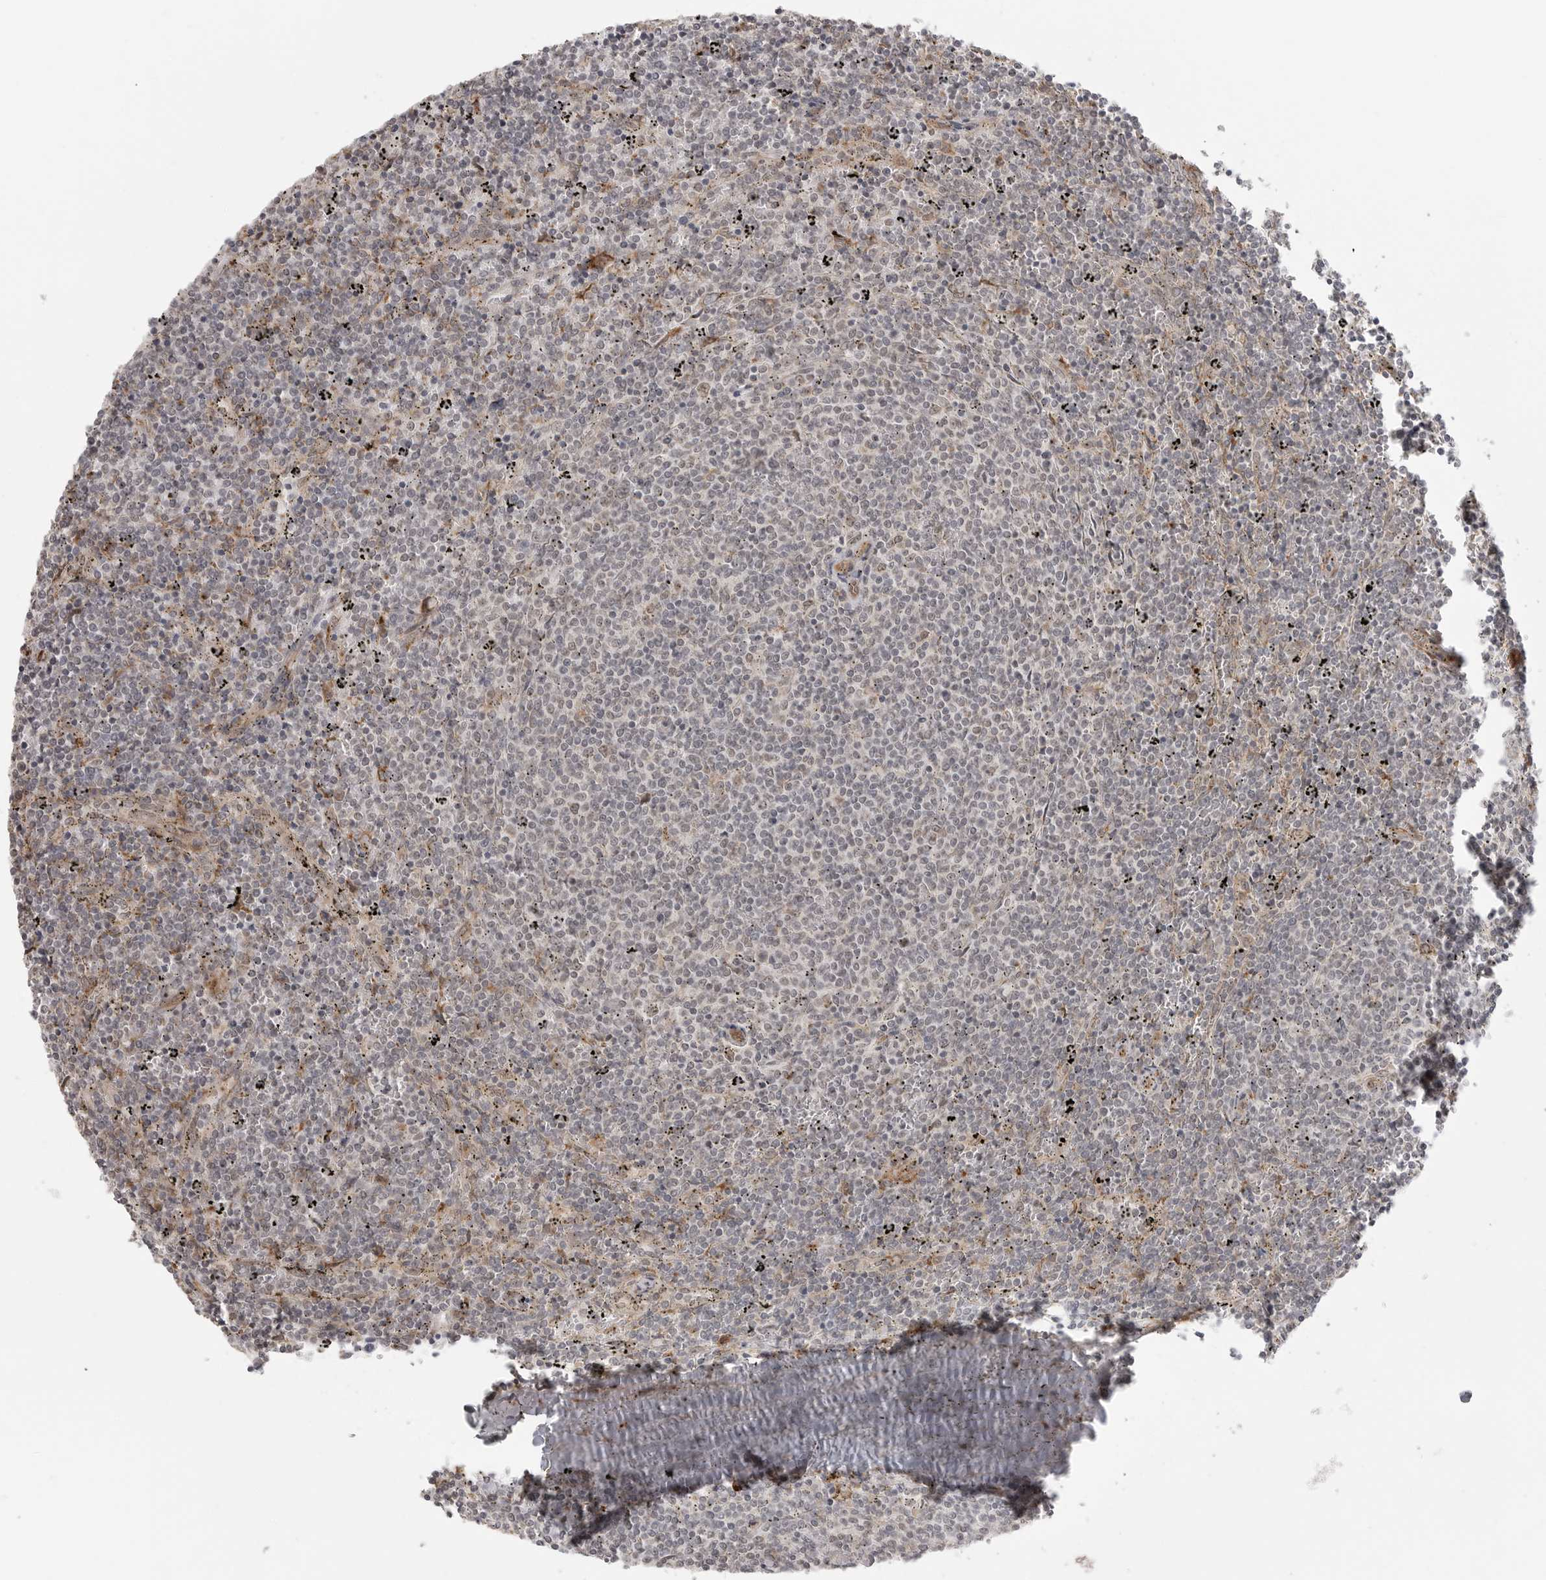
{"staining": {"intensity": "negative", "quantity": "none", "location": "none"}, "tissue": "lymphoma", "cell_type": "Tumor cells", "image_type": "cancer", "snomed": [{"axis": "morphology", "description": "Malignant lymphoma, non-Hodgkin's type, Low grade"}, {"axis": "topography", "description": "Spleen"}], "caption": "Tumor cells are negative for protein expression in human low-grade malignant lymphoma, non-Hodgkin's type.", "gene": "KALRN", "patient": {"sex": "female", "age": 50}}